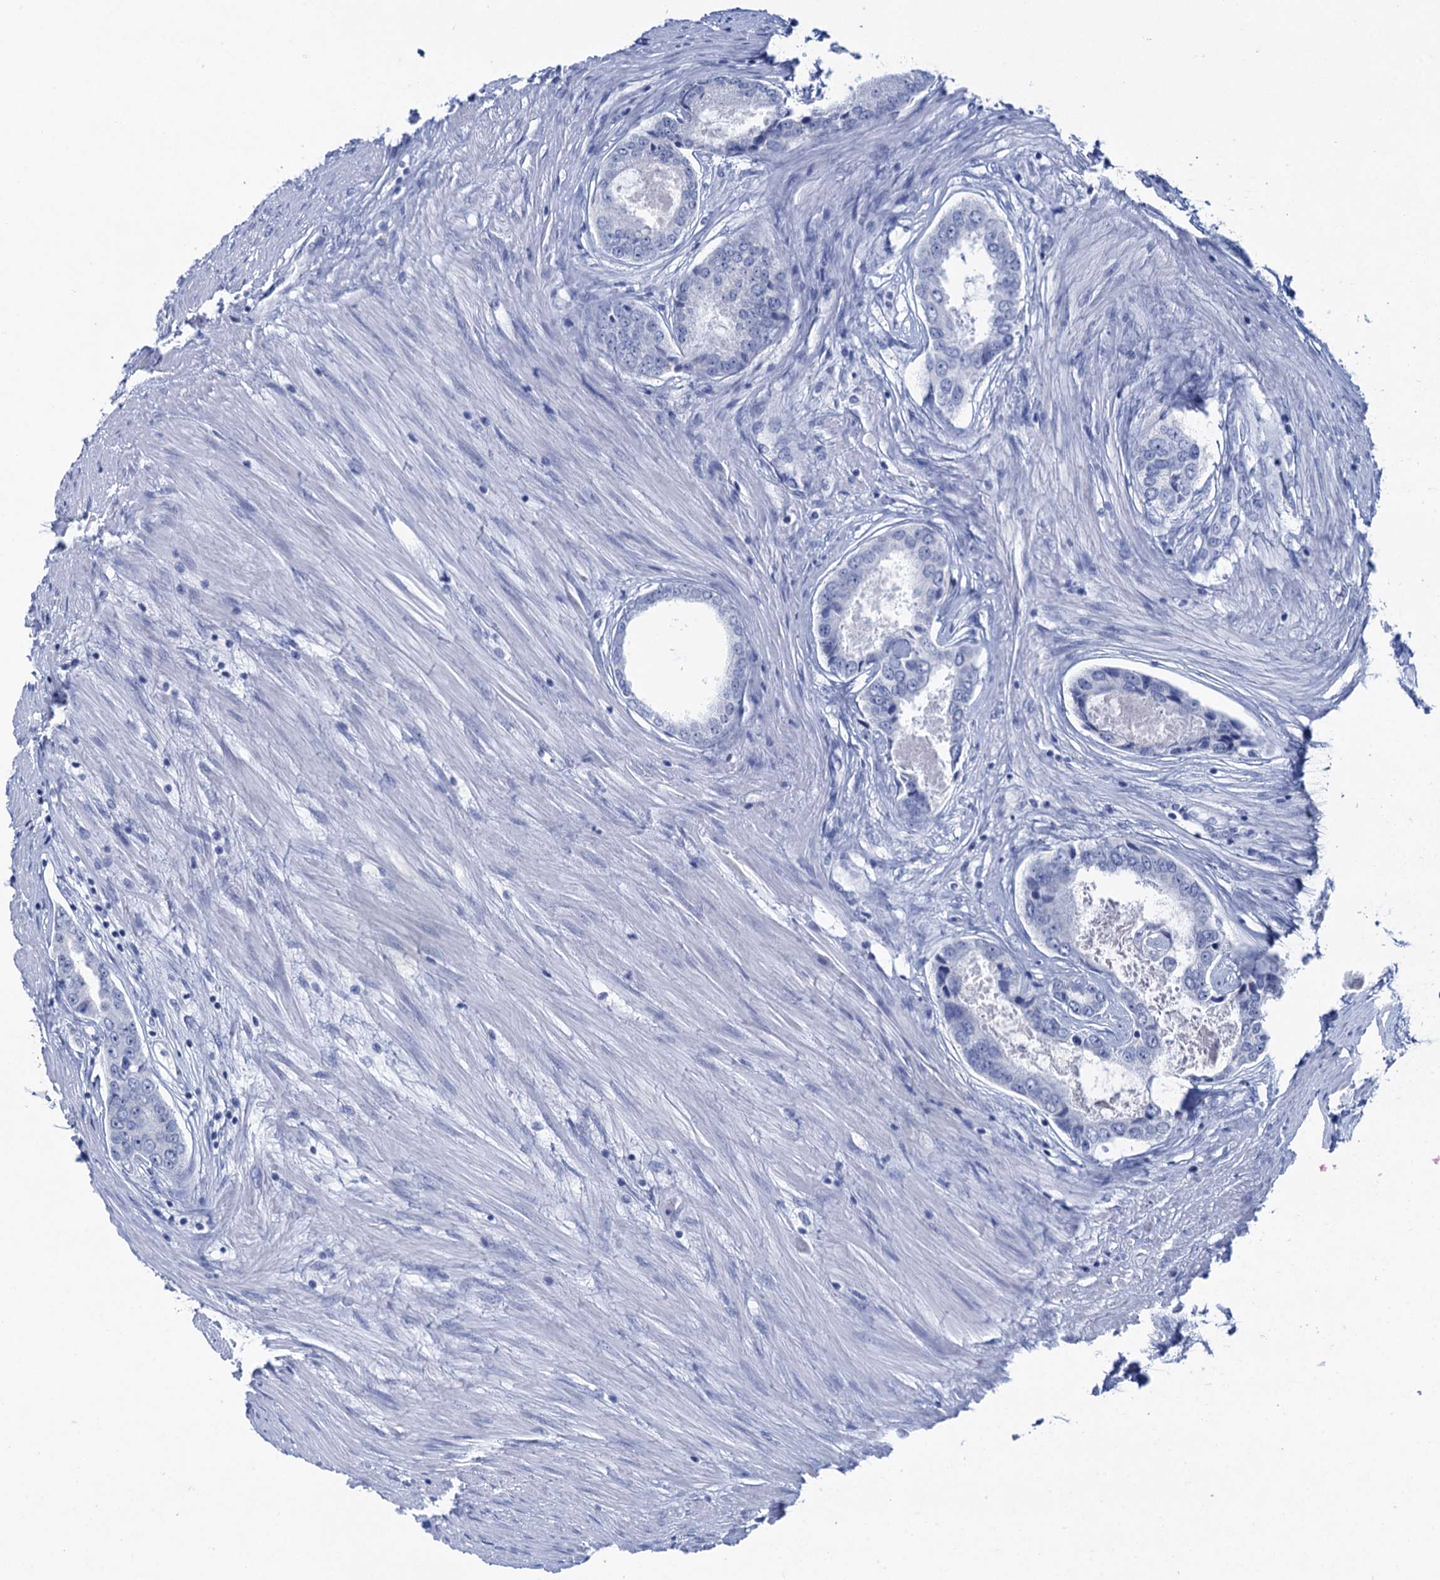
{"staining": {"intensity": "negative", "quantity": "none", "location": "none"}, "tissue": "prostate cancer", "cell_type": "Tumor cells", "image_type": "cancer", "snomed": [{"axis": "morphology", "description": "Adenocarcinoma, Low grade"}, {"axis": "topography", "description": "Prostate"}], "caption": "Prostate cancer was stained to show a protein in brown. There is no significant expression in tumor cells.", "gene": "HAPSTR1", "patient": {"sex": "male", "age": 68}}